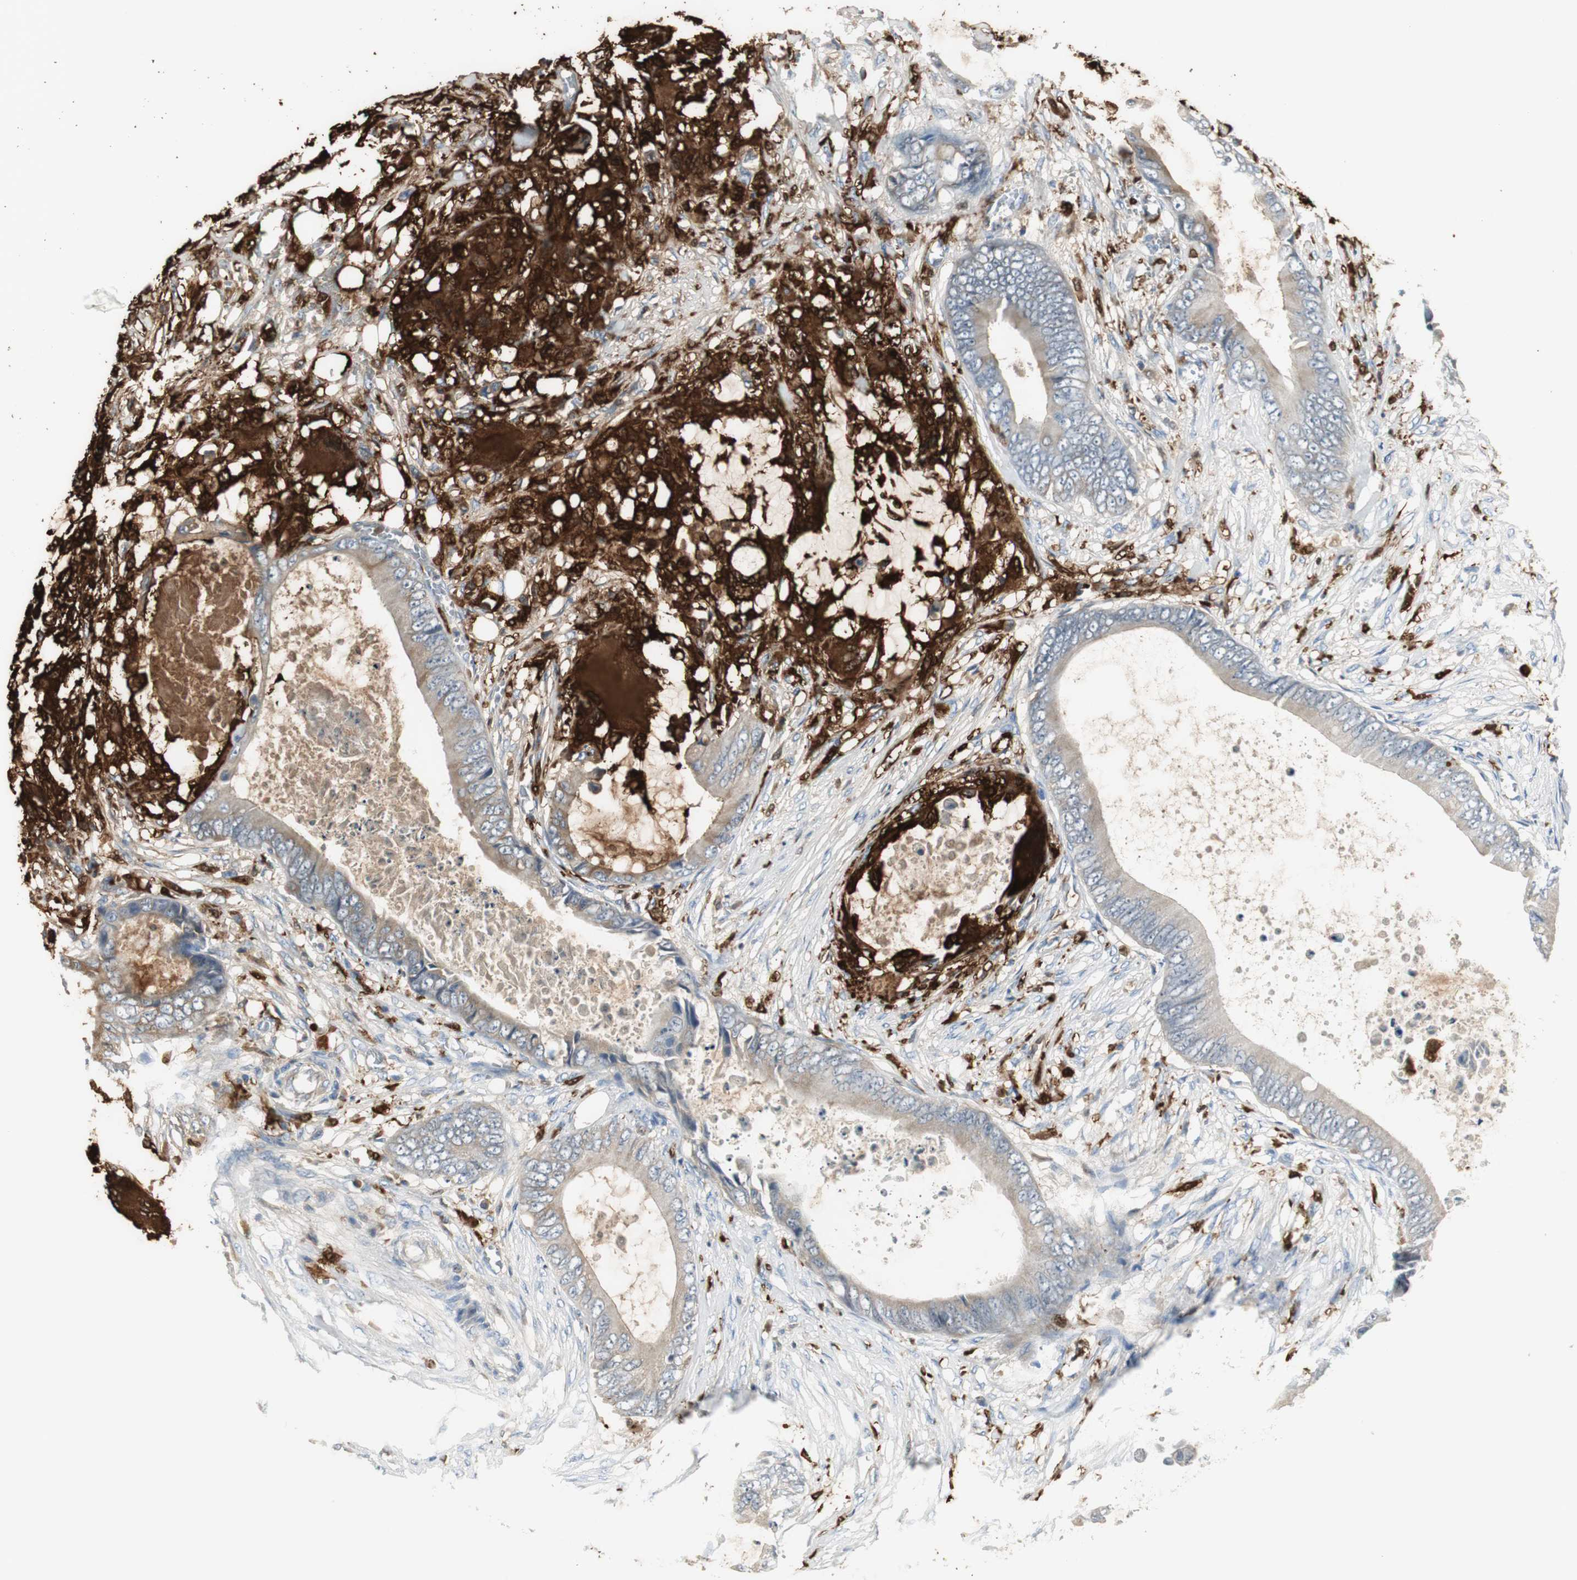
{"staining": {"intensity": "moderate", "quantity": "25%-75%", "location": "cytoplasmic/membranous"}, "tissue": "colorectal cancer", "cell_type": "Tumor cells", "image_type": "cancer", "snomed": [{"axis": "morphology", "description": "Normal tissue, NOS"}, {"axis": "morphology", "description": "Adenocarcinoma, NOS"}, {"axis": "topography", "description": "Rectum"}, {"axis": "topography", "description": "Peripheral nerve tissue"}], "caption": "IHC image of adenocarcinoma (colorectal) stained for a protein (brown), which reveals medium levels of moderate cytoplasmic/membranous staining in about 25%-75% of tumor cells.", "gene": "FBP1", "patient": {"sex": "female", "age": 77}}